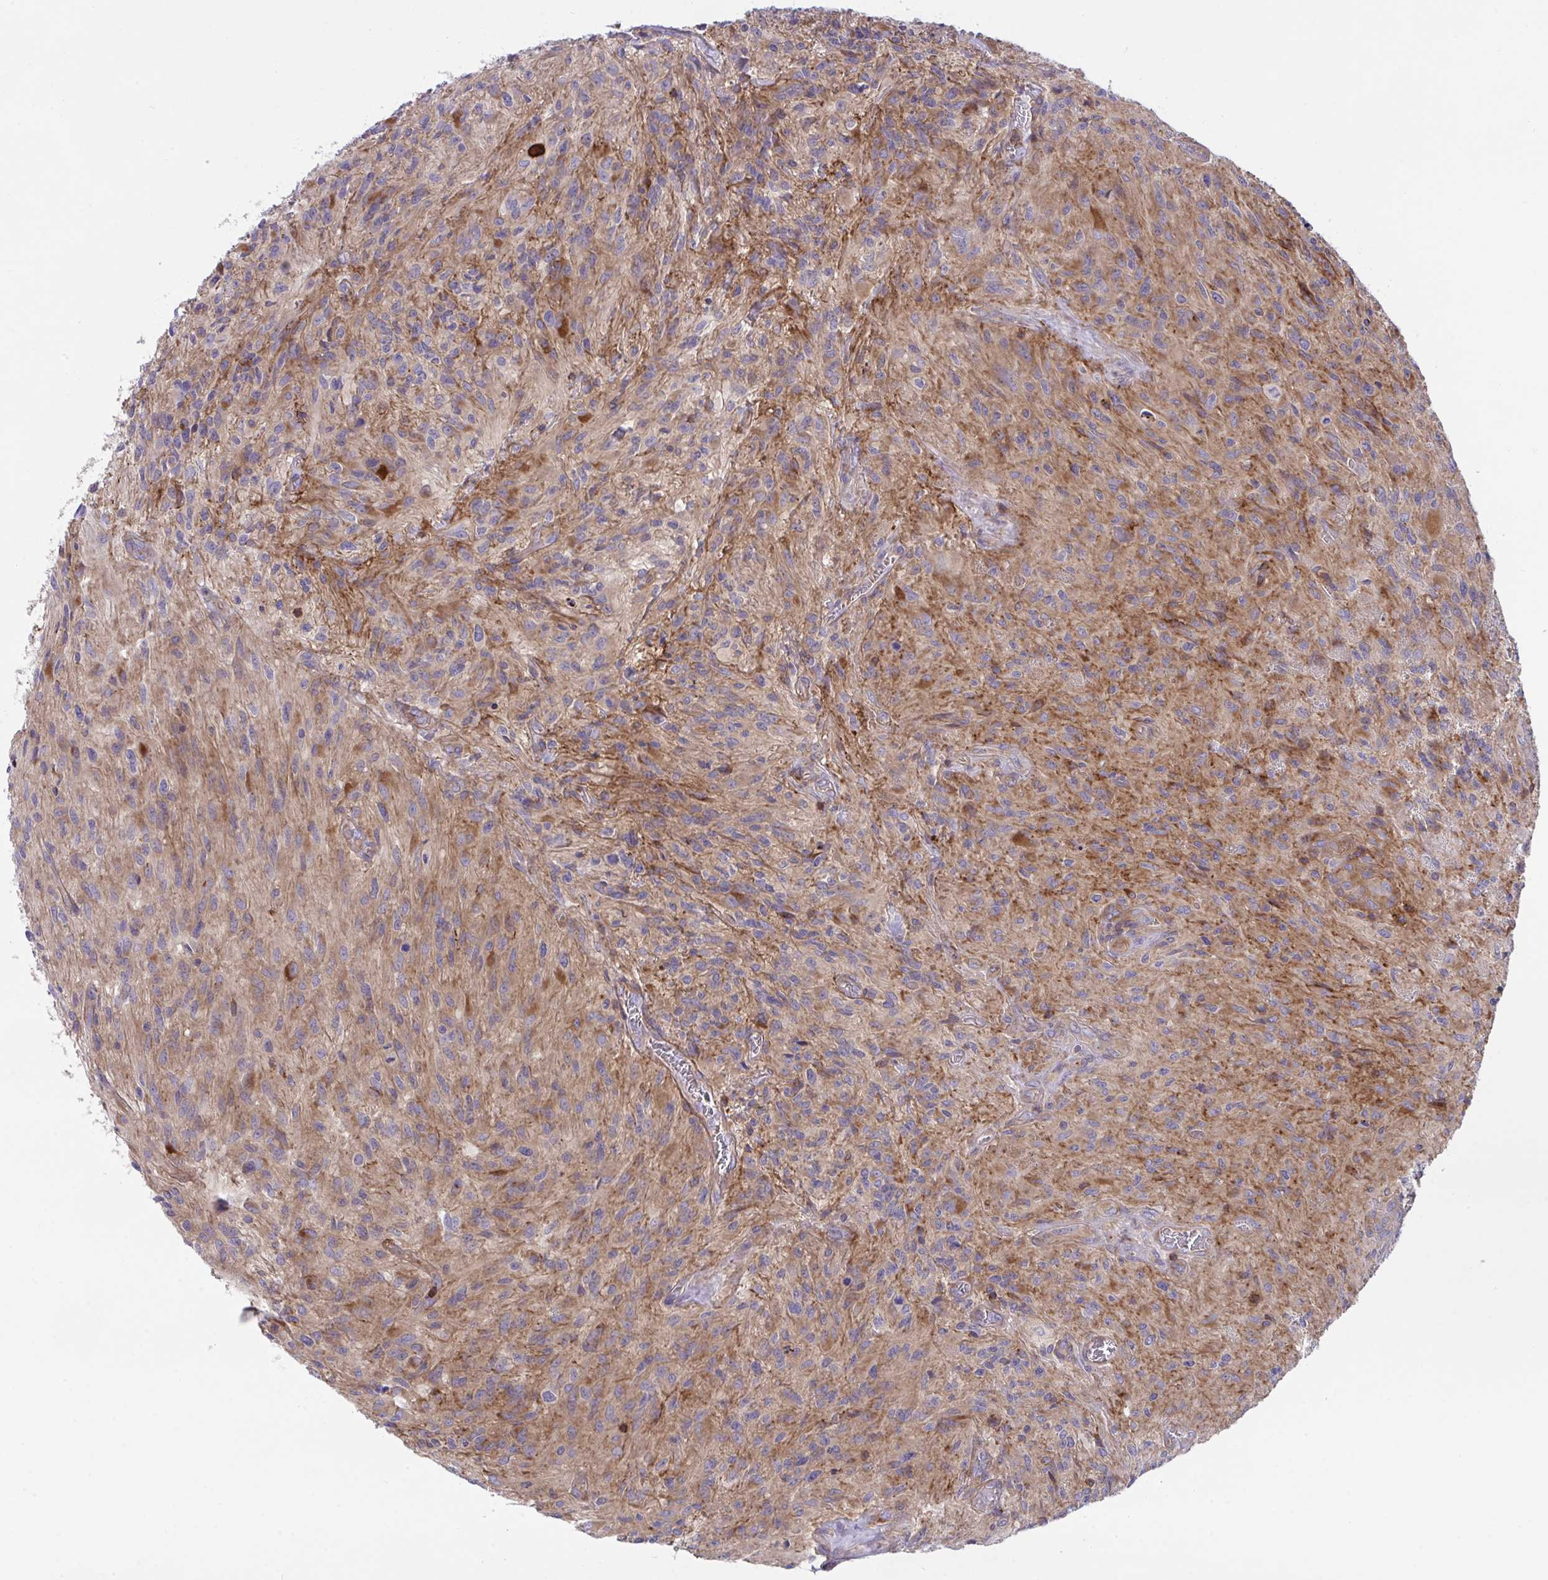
{"staining": {"intensity": "weak", "quantity": "25%-75%", "location": "cytoplasmic/membranous"}, "tissue": "glioma", "cell_type": "Tumor cells", "image_type": "cancer", "snomed": [{"axis": "morphology", "description": "Glioma, malignant, High grade"}, {"axis": "topography", "description": "Brain"}], "caption": "Malignant glioma (high-grade) stained with a protein marker reveals weak staining in tumor cells.", "gene": "PPIH", "patient": {"sex": "male", "age": 47}}